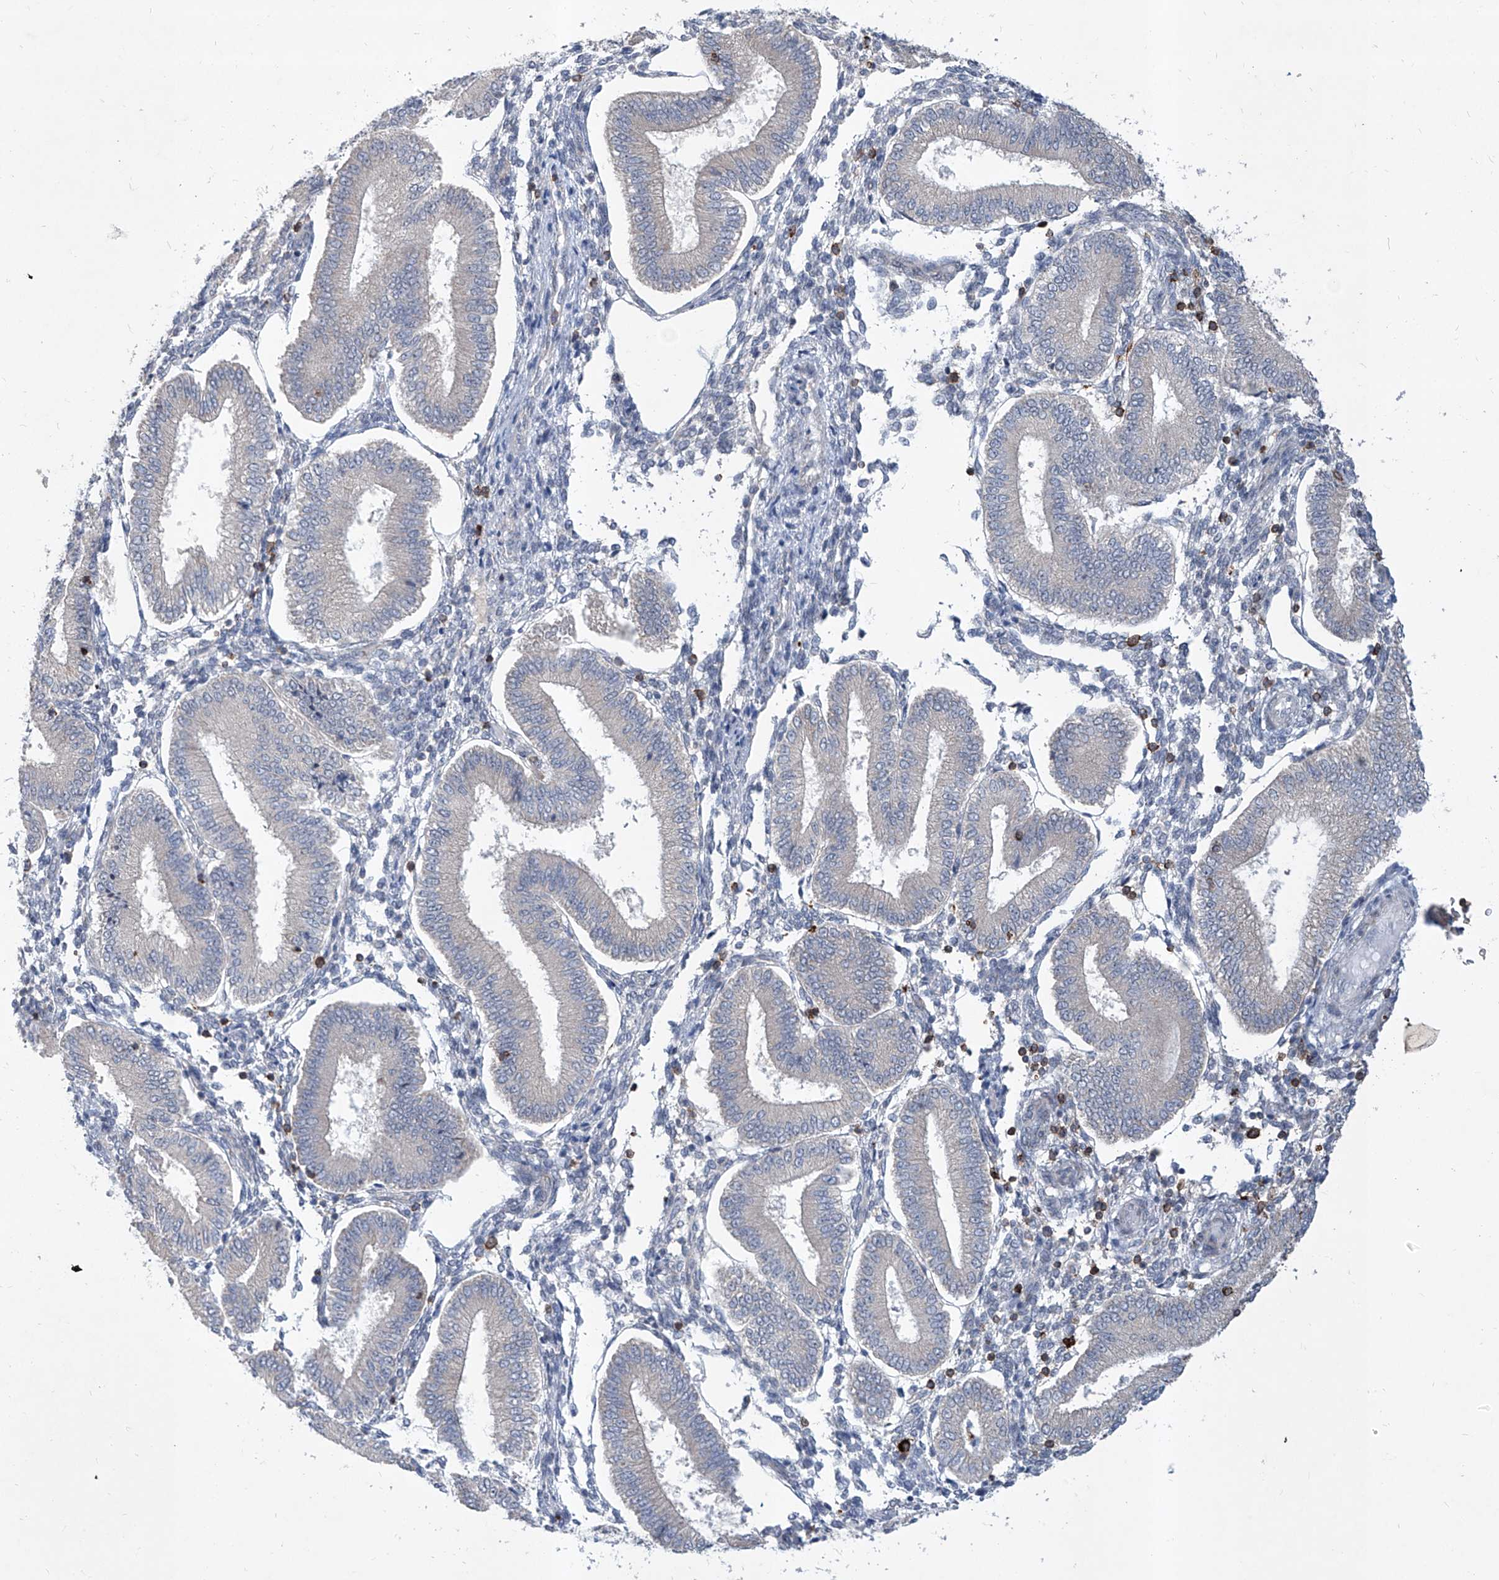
{"staining": {"intensity": "moderate", "quantity": "<25%", "location": "cytoplasmic/membranous"}, "tissue": "endometrium", "cell_type": "Cells in endometrial stroma", "image_type": "normal", "snomed": [{"axis": "morphology", "description": "Normal tissue, NOS"}, {"axis": "topography", "description": "Endometrium"}], "caption": "A brown stain highlights moderate cytoplasmic/membranous expression of a protein in cells in endometrial stroma of unremarkable human endometrium. (Brightfield microscopy of DAB IHC at high magnification).", "gene": "ZBTB48", "patient": {"sex": "female", "age": 39}}